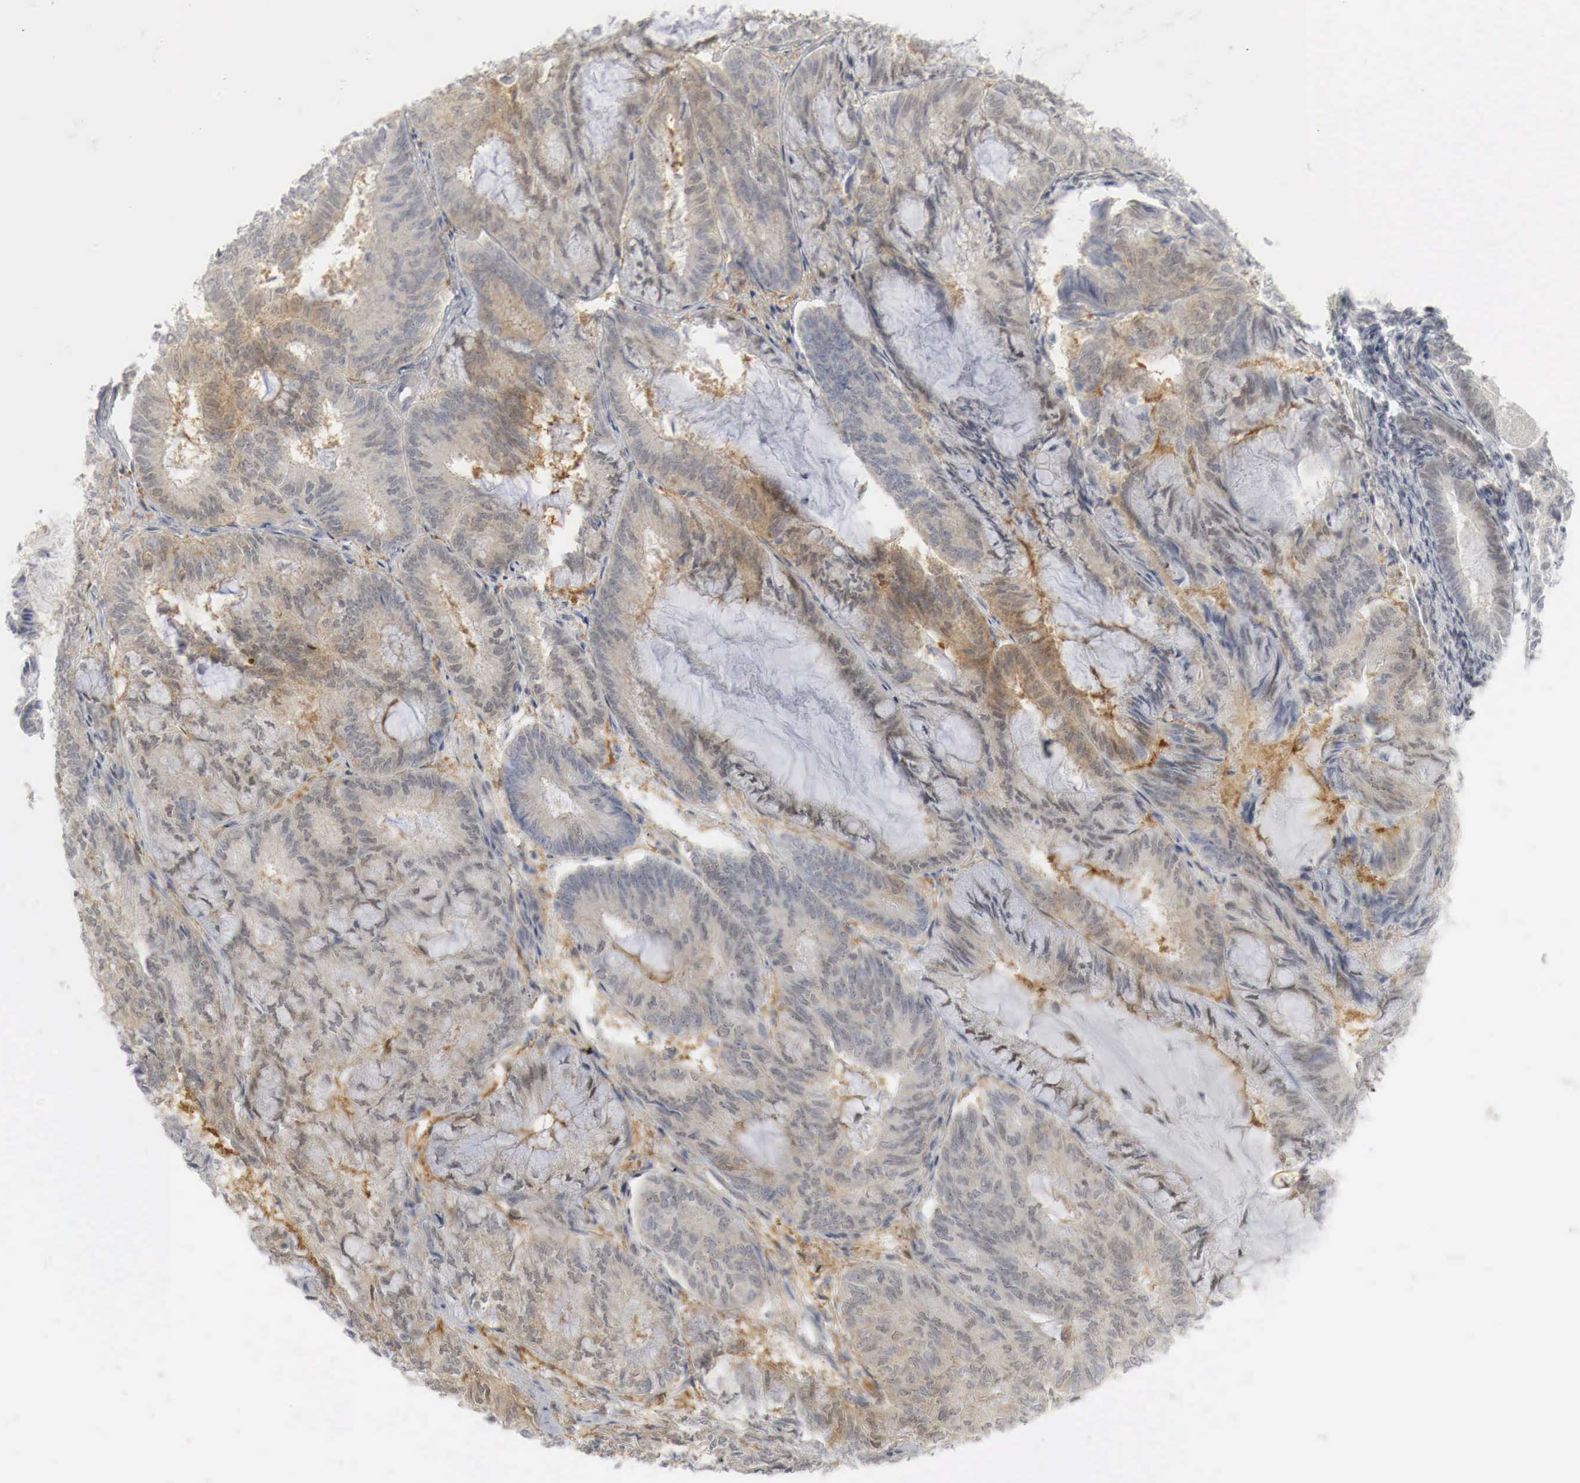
{"staining": {"intensity": "weak", "quantity": "<25%", "location": "cytoplasmic/membranous,nuclear"}, "tissue": "endometrial cancer", "cell_type": "Tumor cells", "image_type": "cancer", "snomed": [{"axis": "morphology", "description": "Adenocarcinoma, NOS"}, {"axis": "topography", "description": "Endometrium"}], "caption": "A histopathology image of human adenocarcinoma (endometrial) is negative for staining in tumor cells.", "gene": "MYC", "patient": {"sex": "female", "age": 59}}